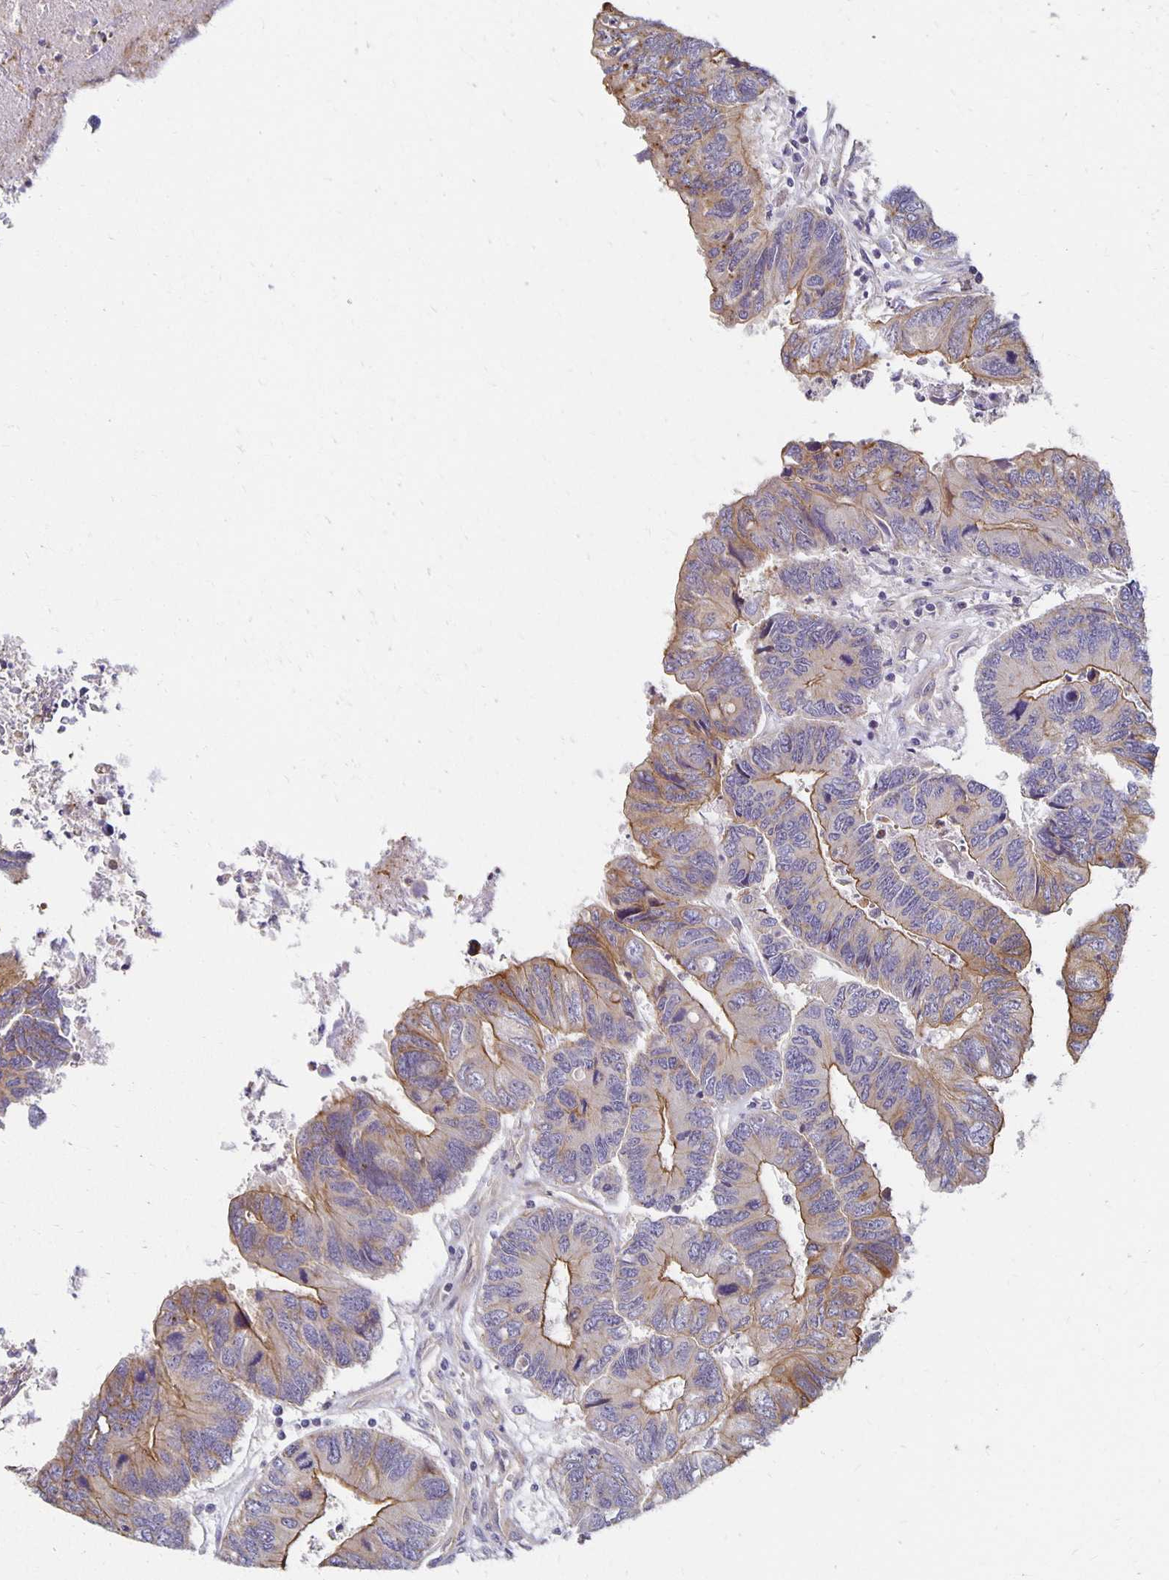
{"staining": {"intensity": "moderate", "quantity": "25%-75%", "location": "cytoplasmic/membranous"}, "tissue": "colorectal cancer", "cell_type": "Tumor cells", "image_type": "cancer", "snomed": [{"axis": "morphology", "description": "Adenocarcinoma, NOS"}, {"axis": "topography", "description": "Colon"}], "caption": "Protein staining exhibits moderate cytoplasmic/membranous expression in about 25%-75% of tumor cells in colorectal cancer.", "gene": "SORL1", "patient": {"sex": "female", "age": 67}}